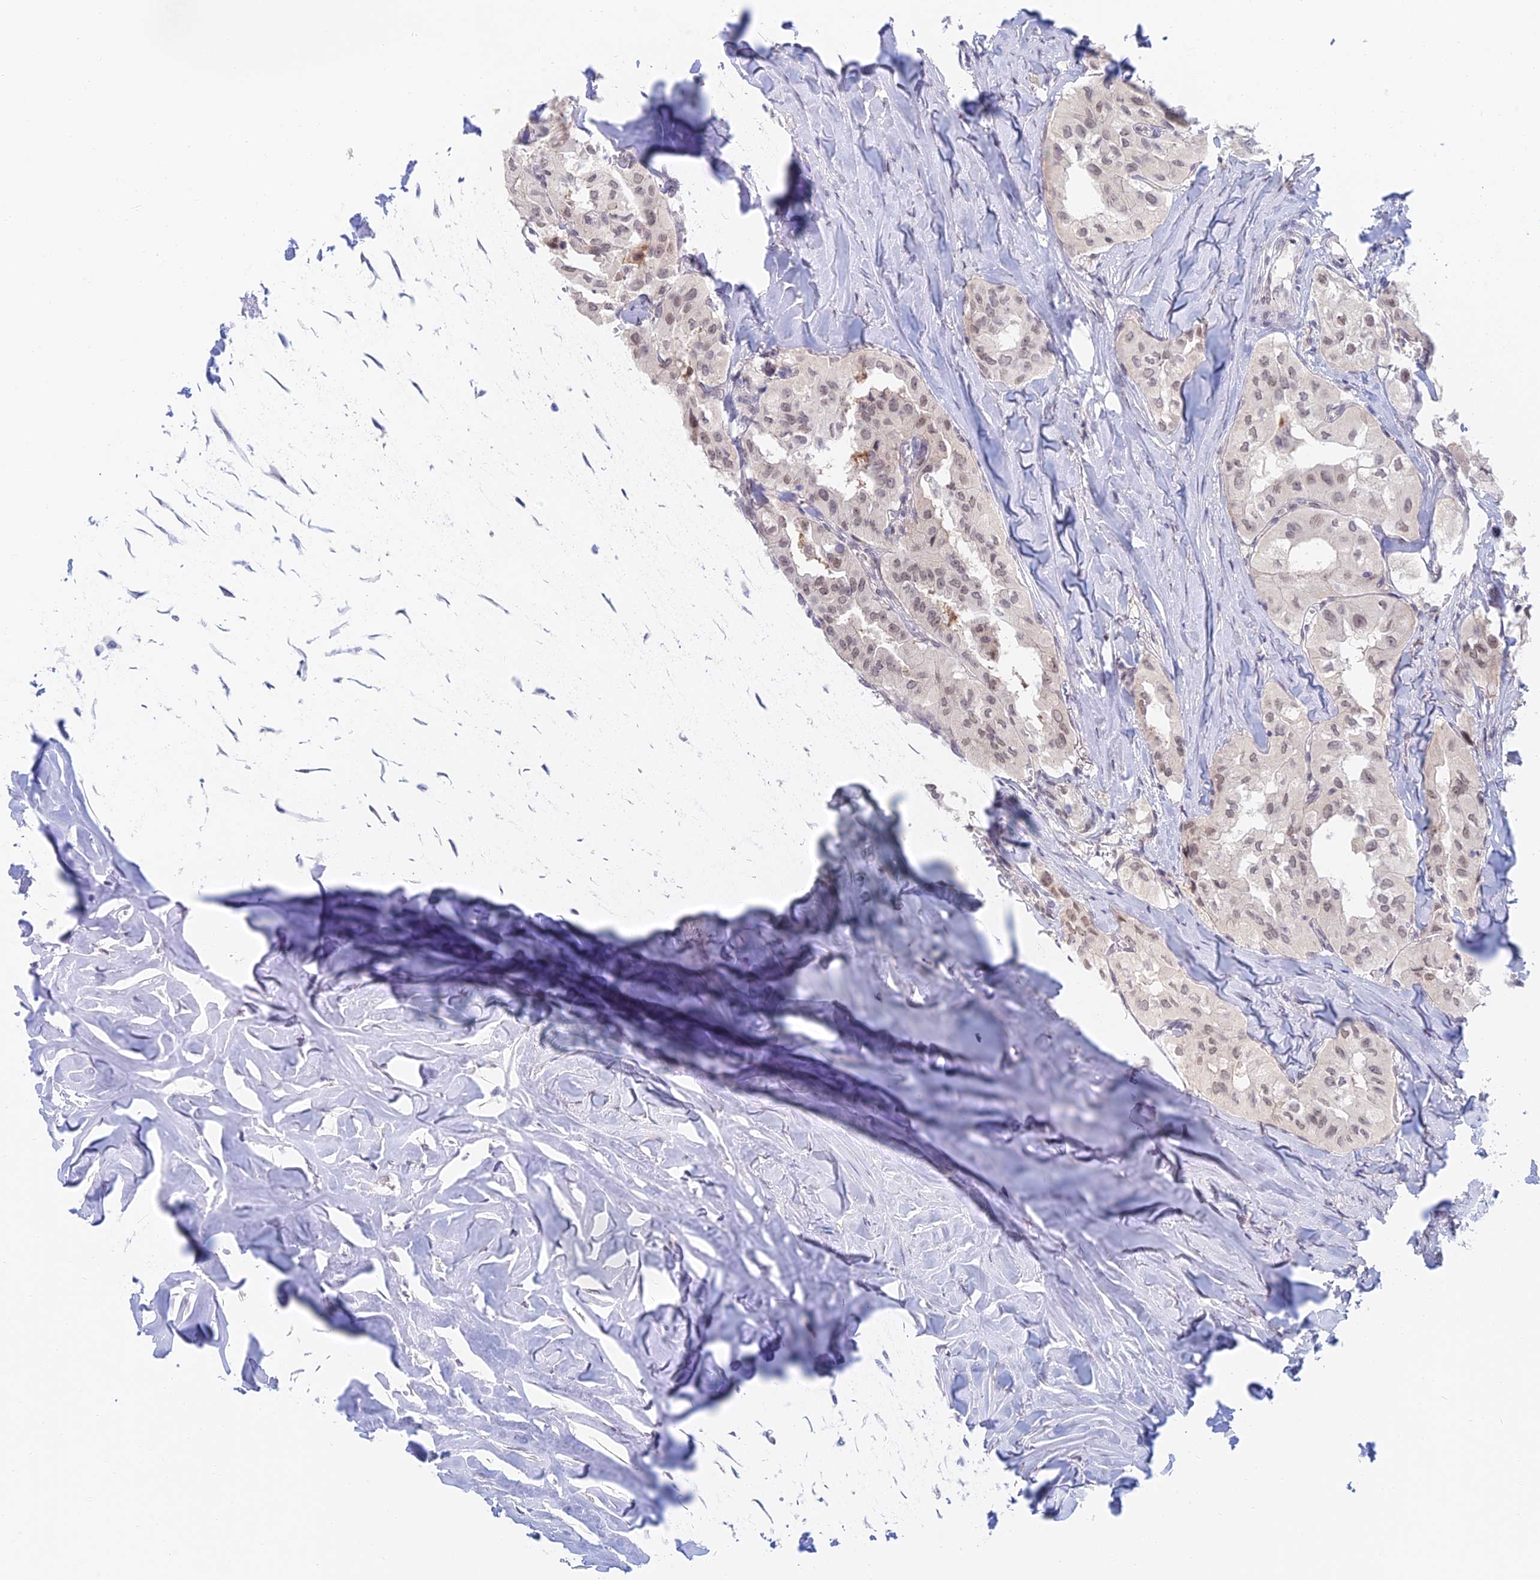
{"staining": {"intensity": "weak", "quantity": "25%-75%", "location": "nuclear"}, "tissue": "thyroid cancer", "cell_type": "Tumor cells", "image_type": "cancer", "snomed": [{"axis": "morphology", "description": "Papillary adenocarcinoma, NOS"}, {"axis": "topography", "description": "Thyroid gland"}], "caption": "Weak nuclear expression is present in approximately 25%-75% of tumor cells in thyroid cancer (papillary adenocarcinoma).", "gene": "ZUP1", "patient": {"sex": "female", "age": 59}}